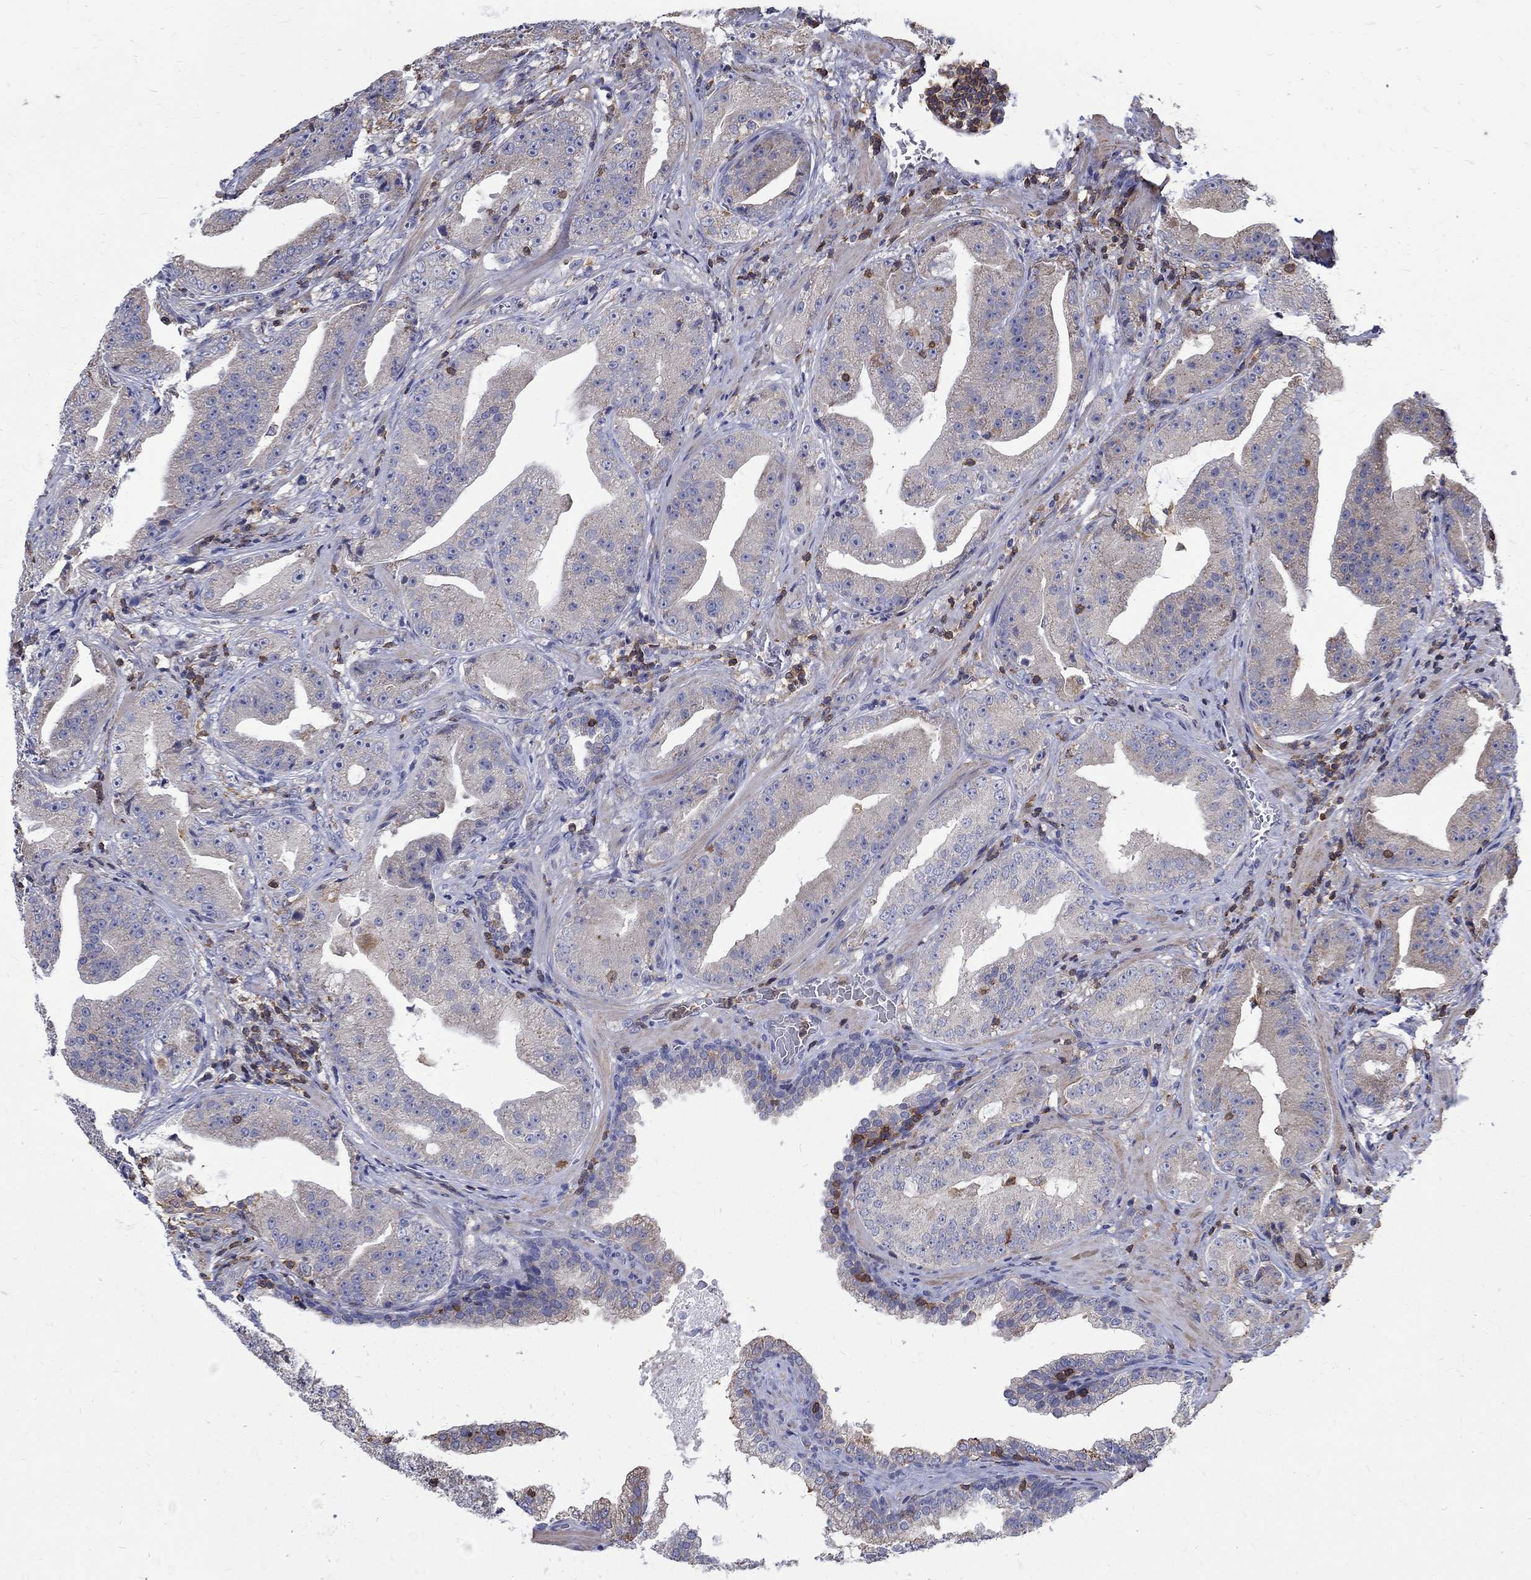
{"staining": {"intensity": "negative", "quantity": "none", "location": "none"}, "tissue": "prostate cancer", "cell_type": "Tumor cells", "image_type": "cancer", "snomed": [{"axis": "morphology", "description": "Adenocarcinoma, Low grade"}, {"axis": "topography", "description": "Prostate"}], "caption": "Immunohistochemistry (IHC) of human prostate low-grade adenocarcinoma shows no positivity in tumor cells. The staining was performed using DAB (3,3'-diaminobenzidine) to visualize the protein expression in brown, while the nuclei were stained in blue with hematoxylin (Magnification: 20x).", "gene": "AGAP2", "patient": {"sex": "male", "age": 62}}